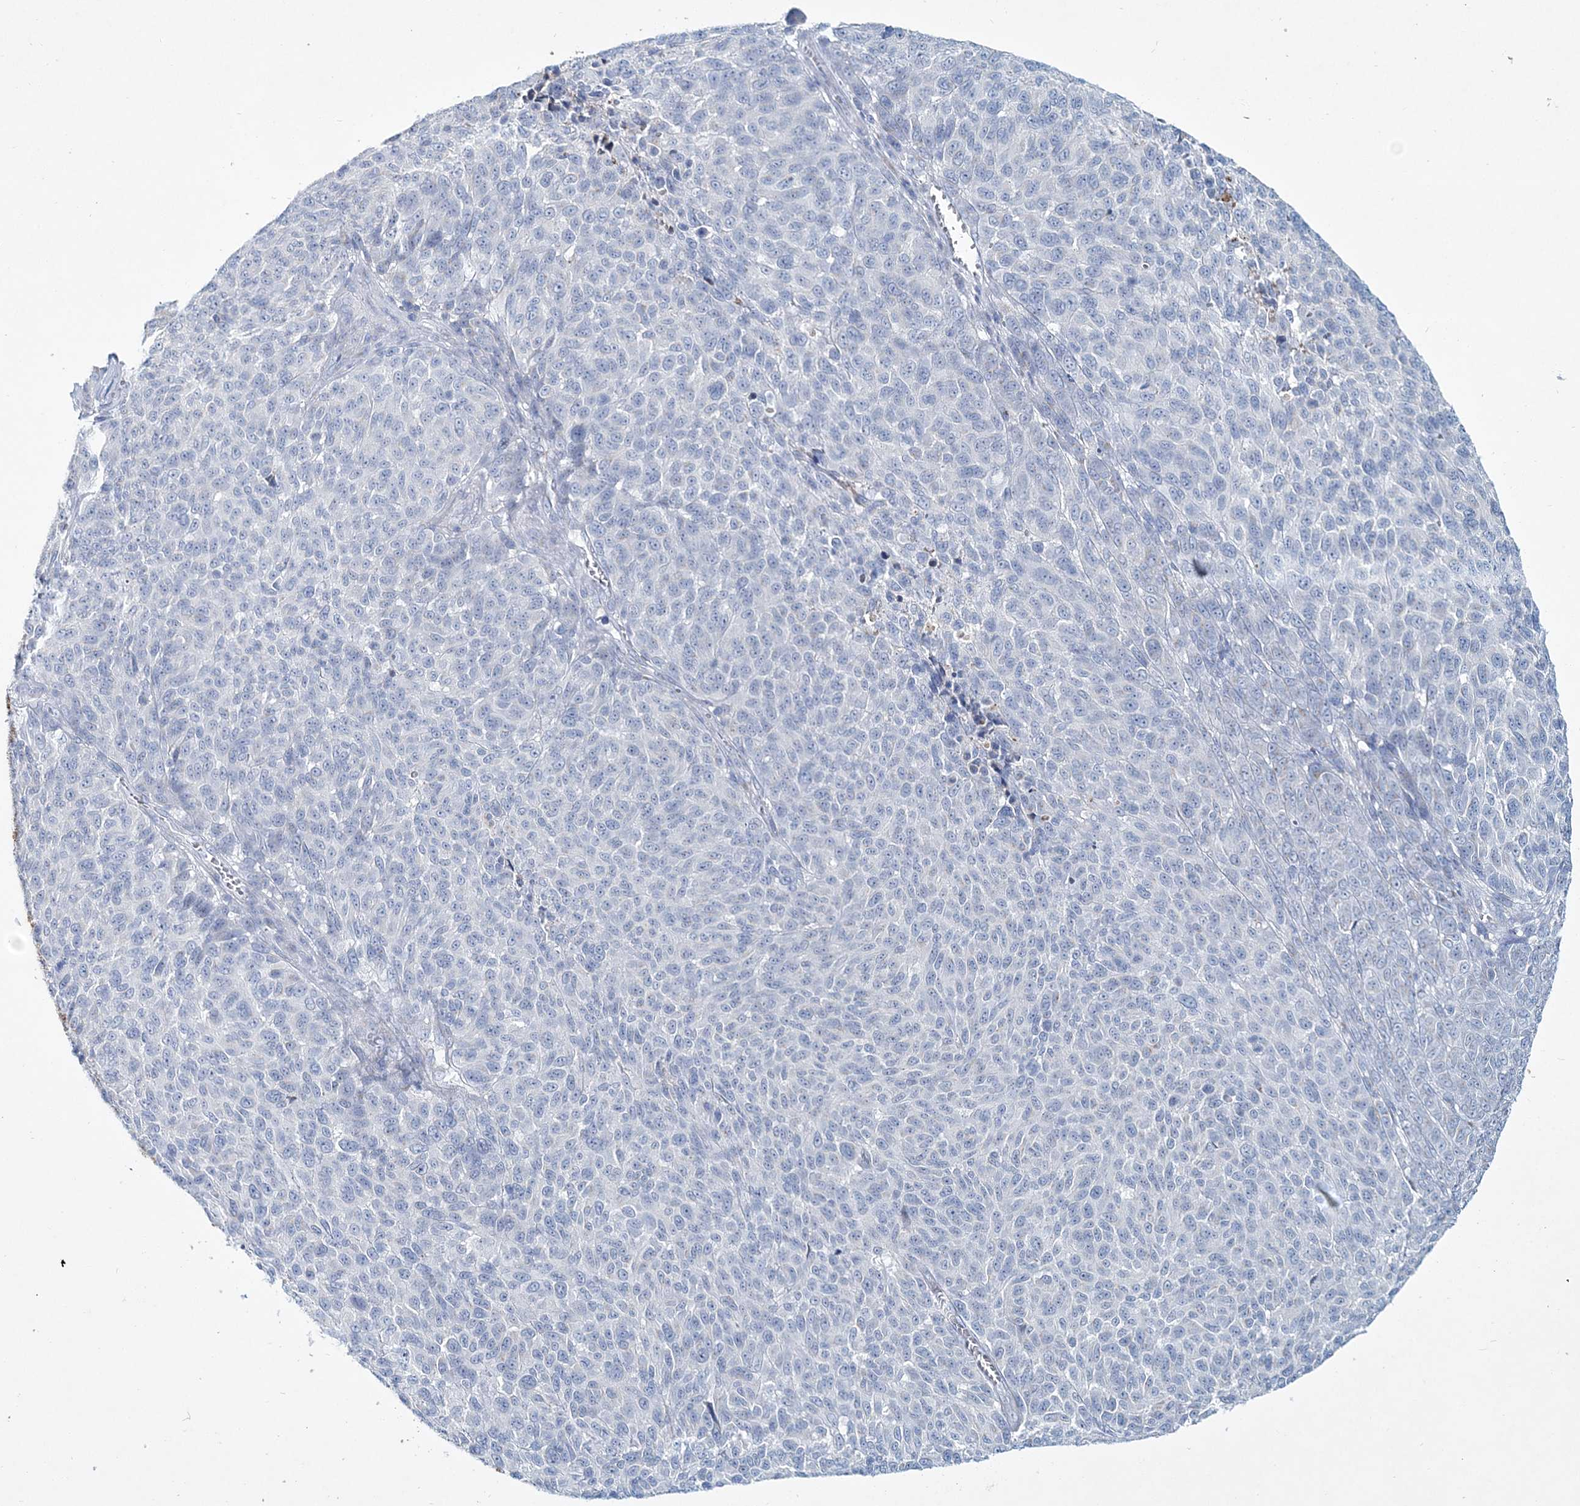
{"staining": {"intensity": "negative", "quantity": "none", "location": "none"}, "tissue": "melanoma", "cell_type": "Tumor cells", "image_type": "cancer", "snomed": [{"axis": "morphology", "description": "Malignant melanoma, NOS"}, {"axis": "topography", "description": "Skin"}], "caption": "This is an immunohistochemistry micrograph of melanoma. There is no positivity in tumor cells.", "gene": "ADGRL1", "patient": {"sex": "male", "age": 49}}